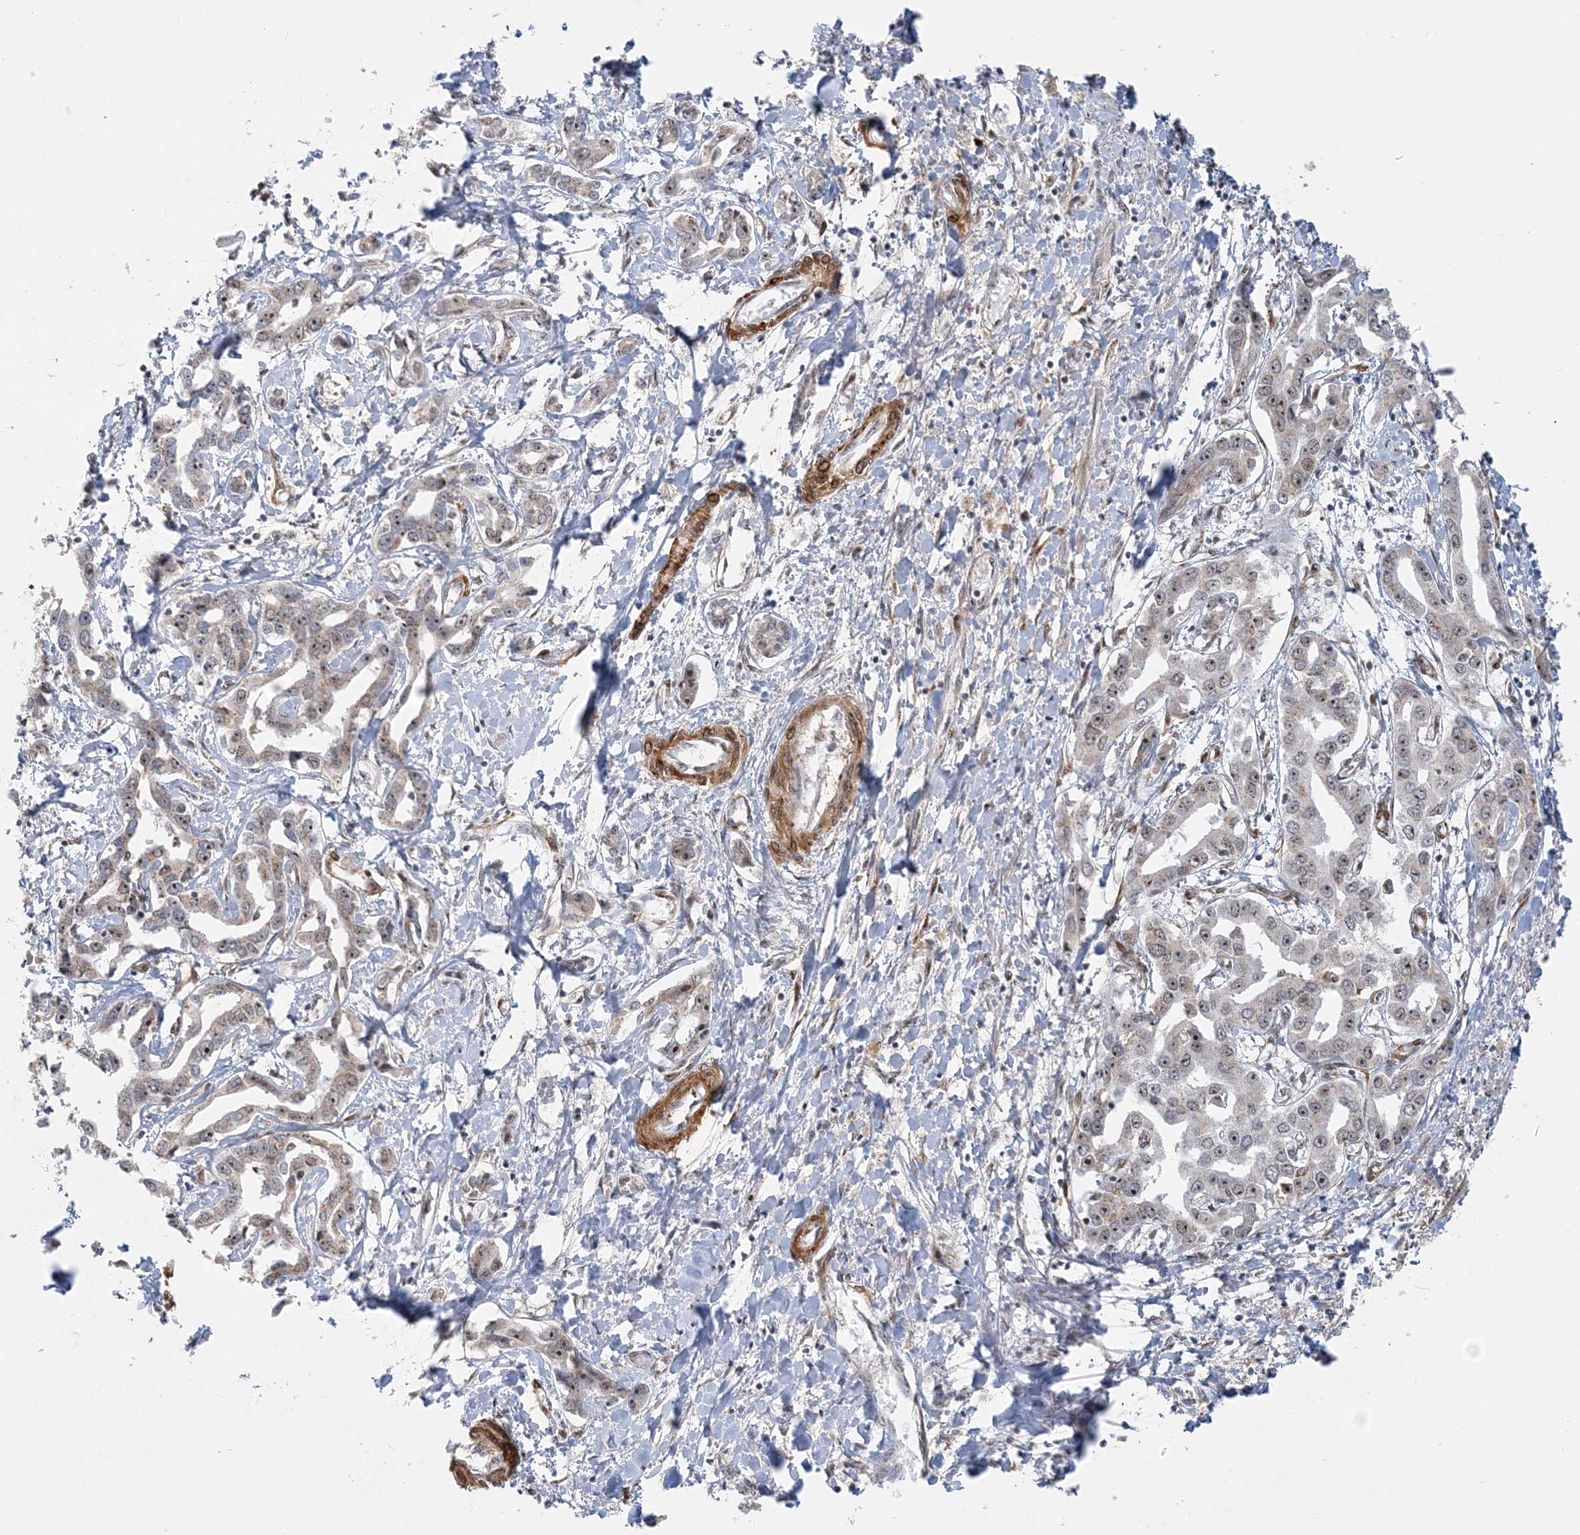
{"staining": {"intensity": "weak", "quantity": "<25%", "location": "cytoplasmic/membranous,nuclear"}, "tissue": "liver cancer", "cell_type": "Tumor cells", "image_type": "cancer", "snomed": [{"axis": "morphology", "description": "Cholangiocarcinoma"}, {"axis": "topography", "description": "Liver"}], "caption": "Immunohistochemical staining of liver cancer (cholangiocarcinoma) exhibits no significant staining in tumor cells.", "gene": "PLRG1", "patient": {"sex": "male", "age": 59}}